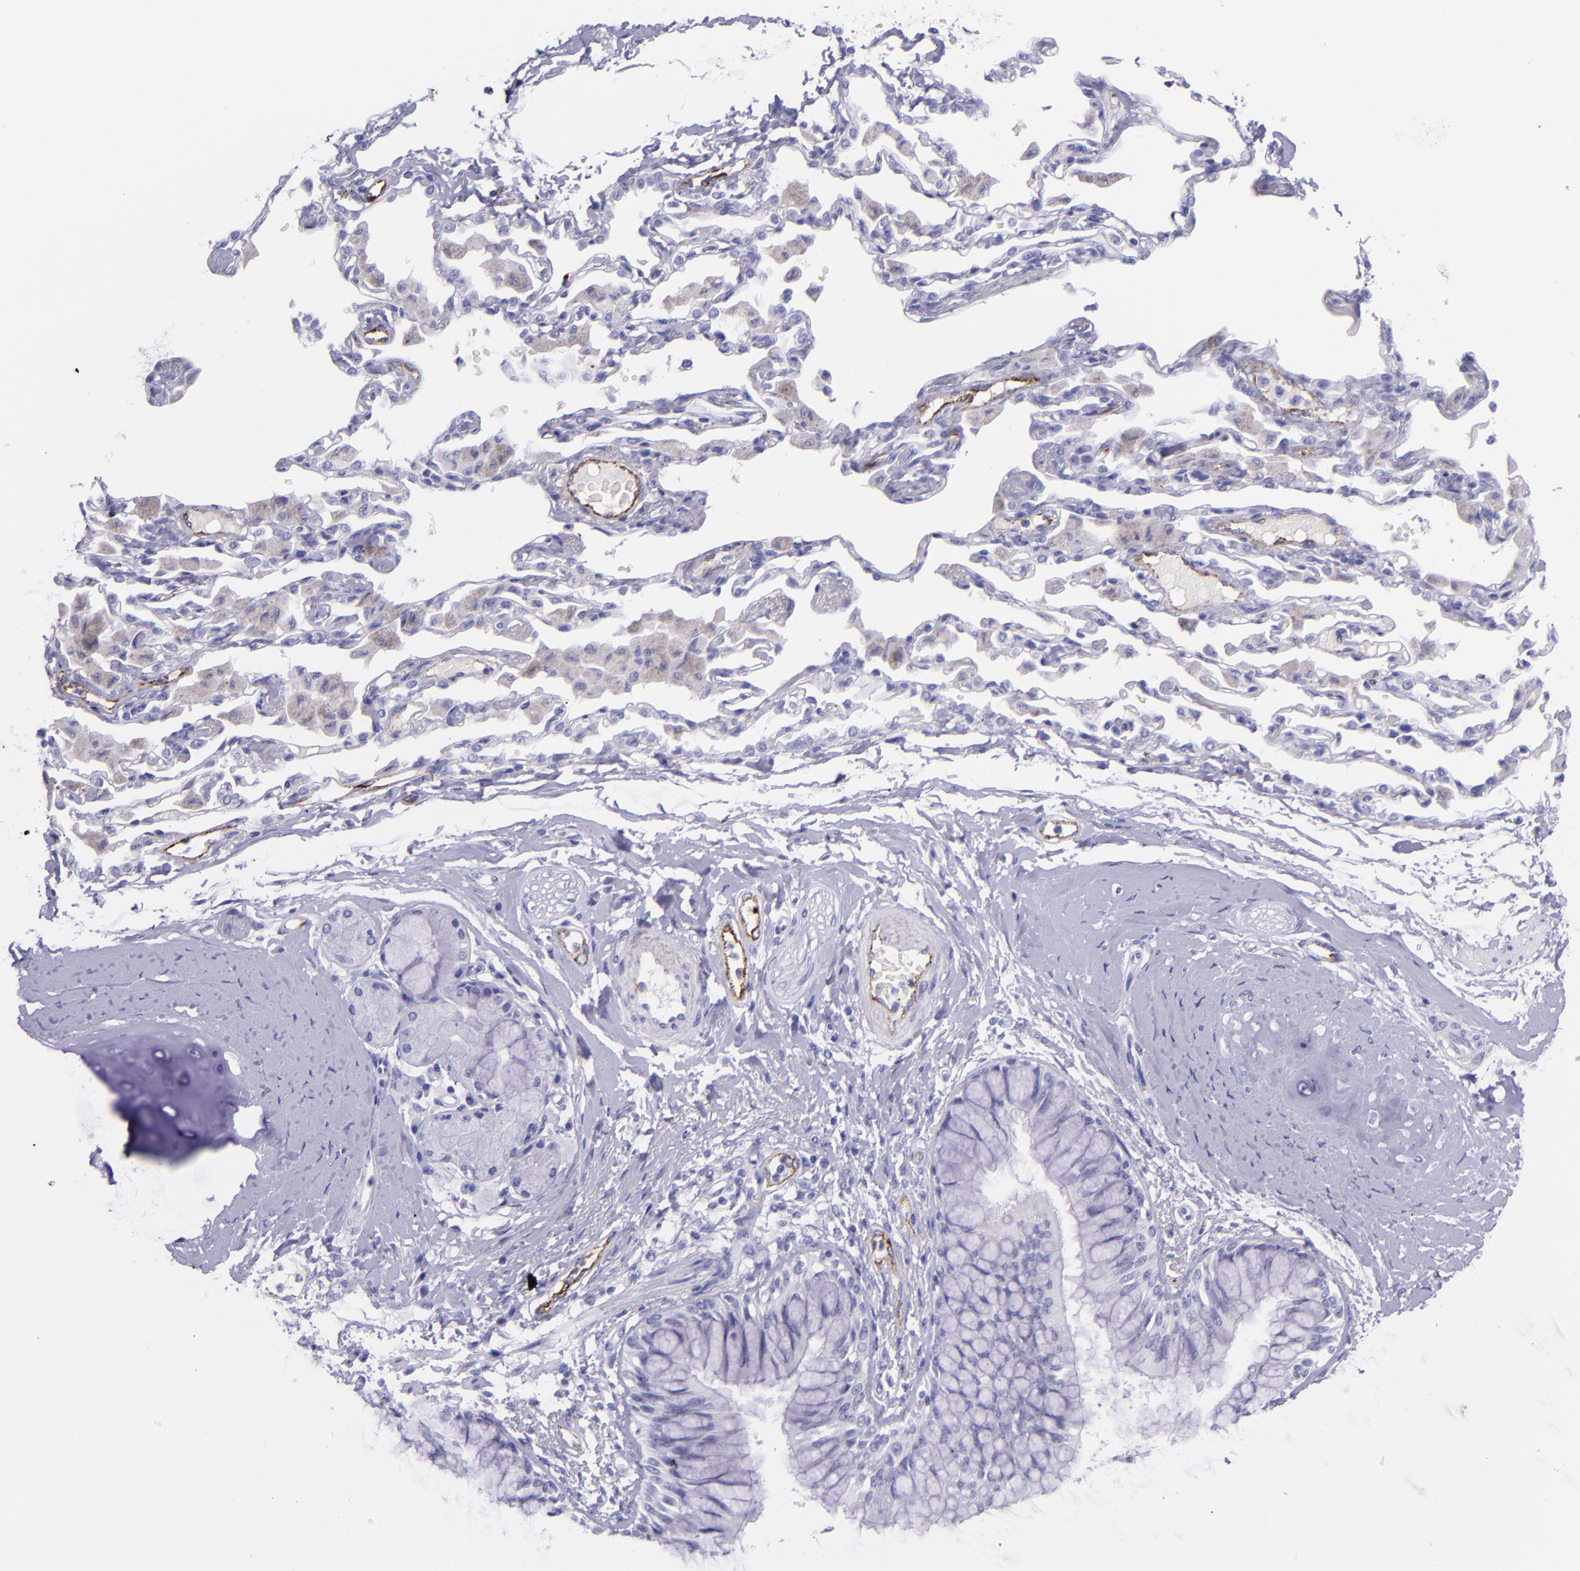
{"staining": {"intensity": "negative", "quantity": "none", "location": "none"}, "tissue": "bronchus", "cell_type": "Respiratory epithelial cells", "image_type": "normal", "snomed": [{"axis": "morphology", "description": "Normal tissue, NOS"}, {"axis": "topography", "description": "Cartilage tissue"}, {"axis": "topography", "description": "Bronchus"}, {"axis": "topography", "description": "Lung"}, {"axis": "topography", "description": "Peripheral nerve tissue"}], "caption": "High power microscopy image of an IHC micrograph of benign bronchus, revealing no significant expression in respiratory epithelial cells.", "gene": "SELE", "patient": {"sex": "female", "age": 49}}